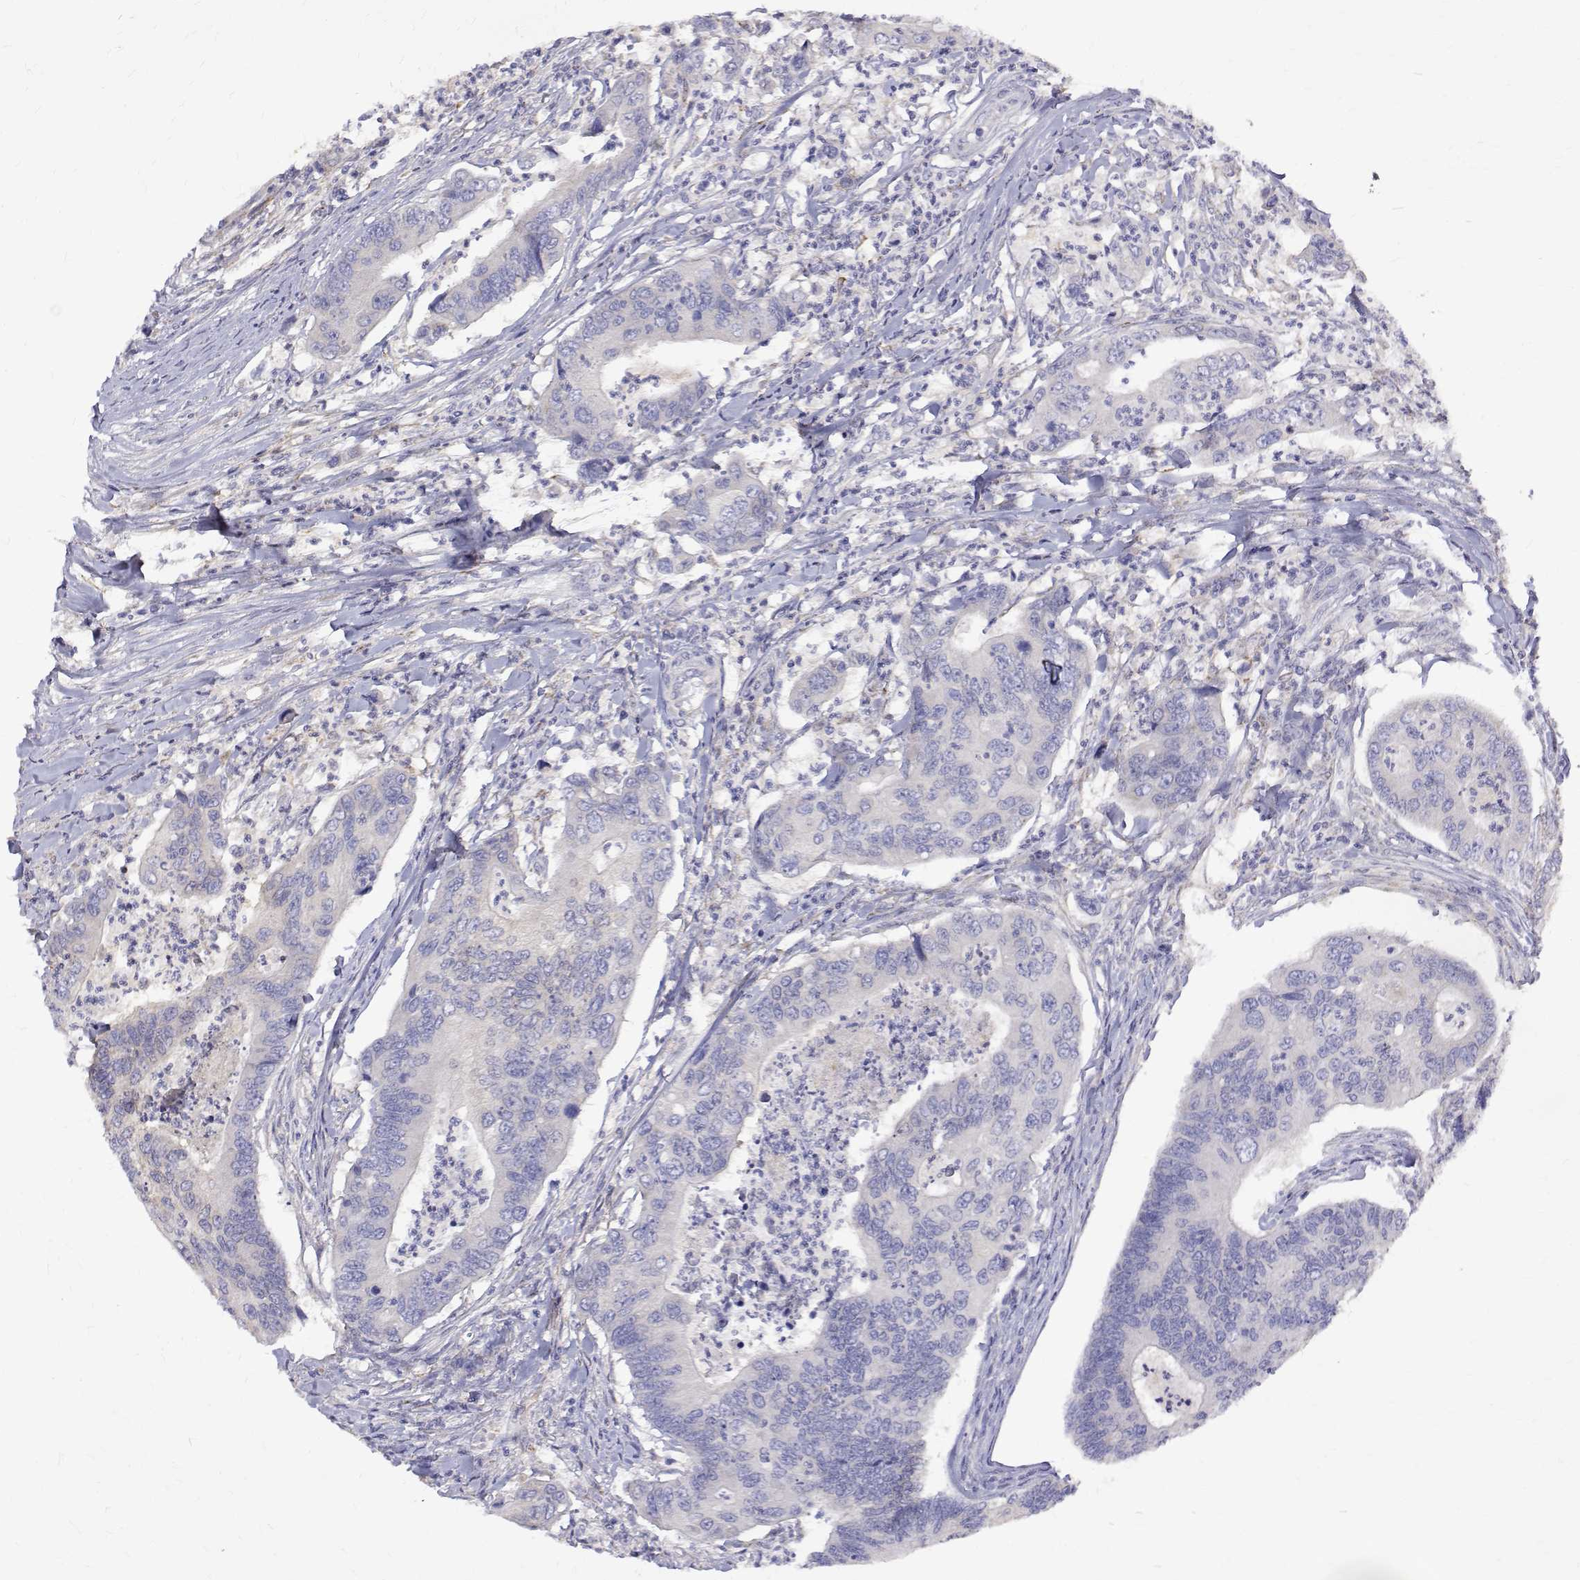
{"staining": {"intensity": "negative", "quantity": "none", "location": "none"}, "tissue": "colorectal cancer", "cell_type": "Tumor cells", "image_type": "cancer", "snomed": [{"axis": "morphology", "description": "Adenocarcinoma, NOS"}, {"axis": "topography", "description": "Colon"}], "caption": "Tumor cells show no significant expression in colorectal adenocarcinoma. (DAB (3,3'-diaminobenzidine) IHC, high magnification).", "gene": "PADI1", "patient": {"sex": "female", "age": 67}}